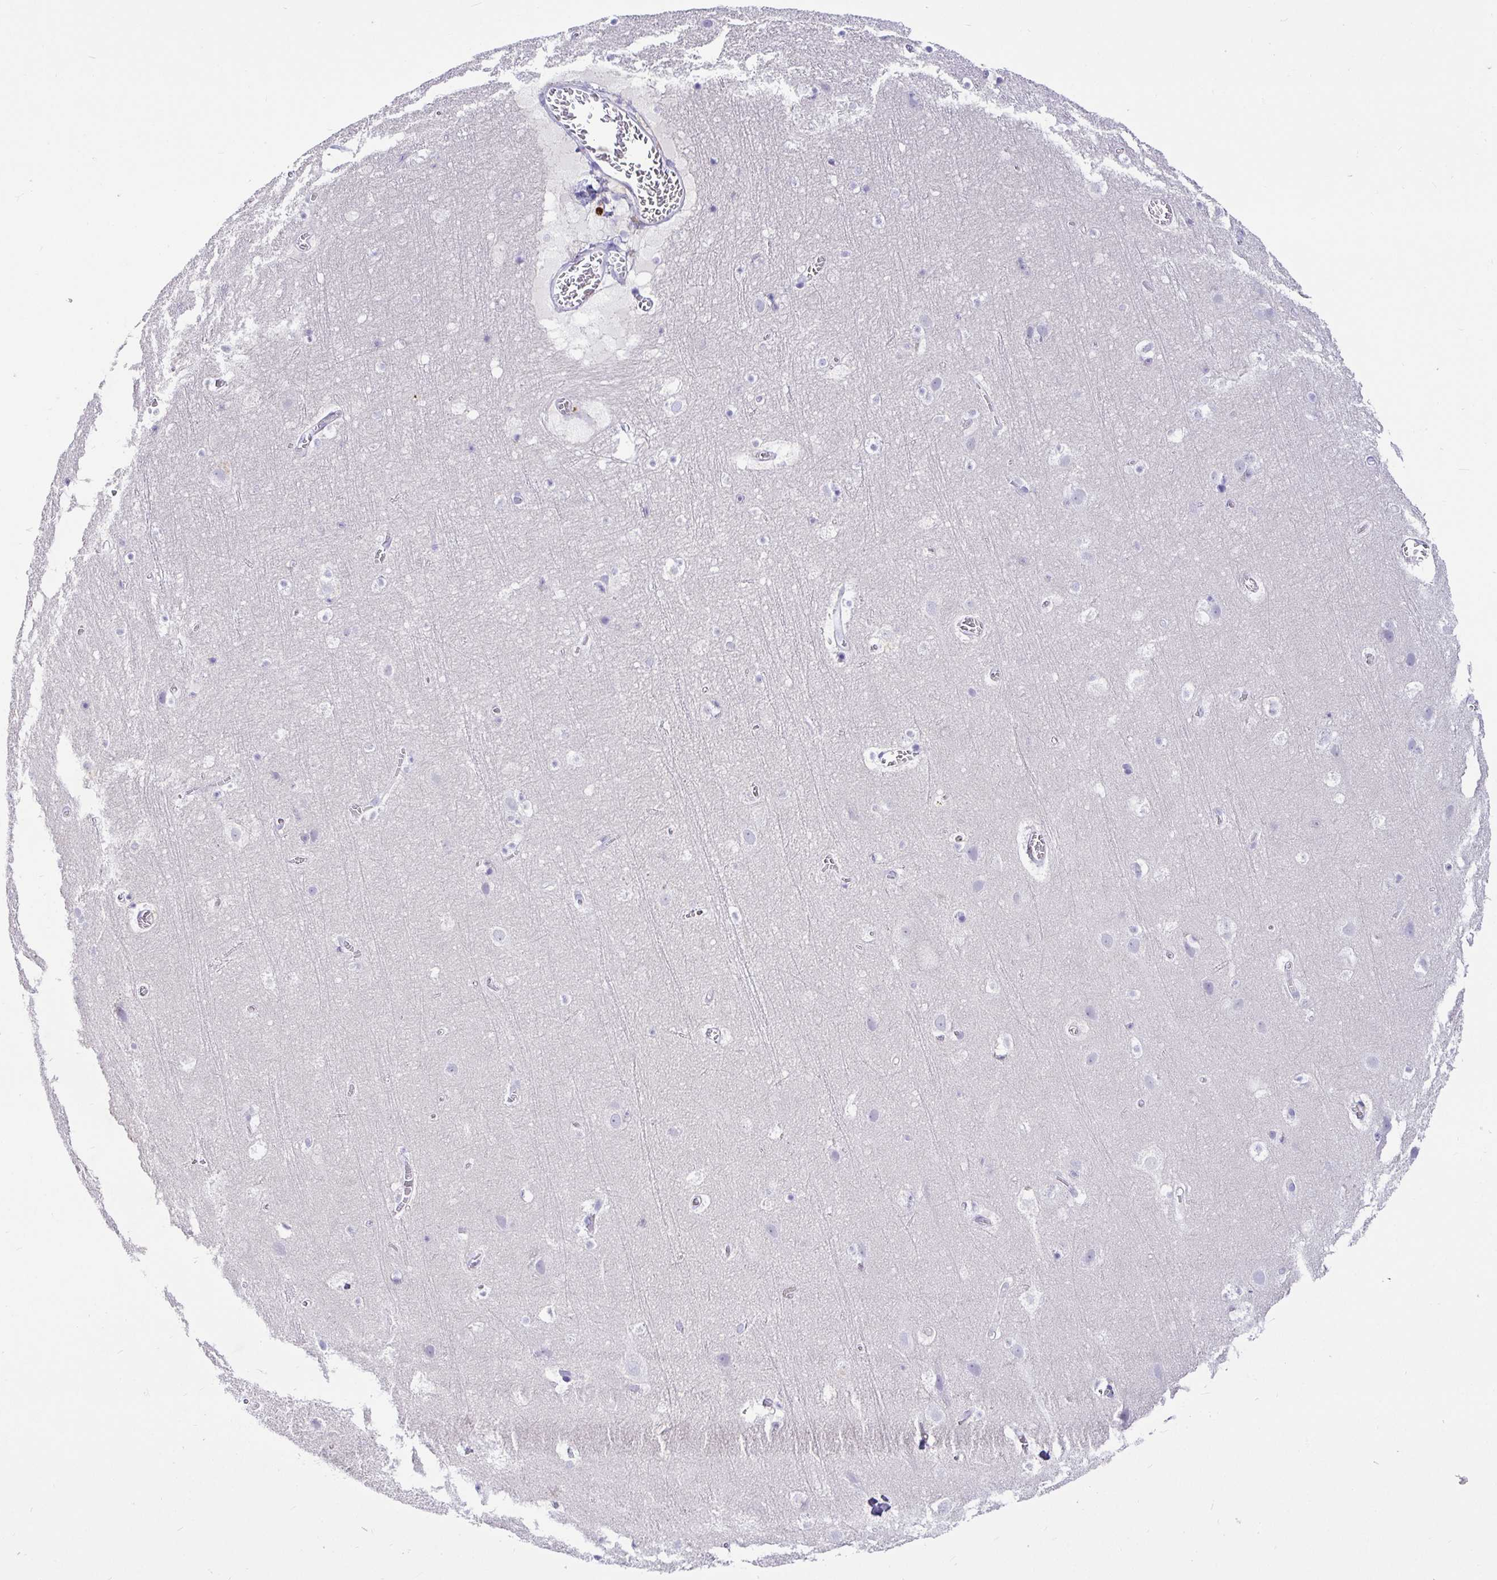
{"staining": {"intensity": "negative", "quantity": "none", "location": "none"}, "tissue": "cerebral cortex", "cell_type": "Endothelial cells", "image_type": "normal", "snomed": [{"axis": "morphology", "description": "Normal tissue, NOS"}, {"axis": "topography", "description": "Cerebral cortex"}], "caption": "An immunohistochemistry image of benign cerebral cortex is shown. There is no staining in endothelial cells of cerebral cortex.", "gene": "TPTE", "patient": {"sex": "female", "age": 42}}